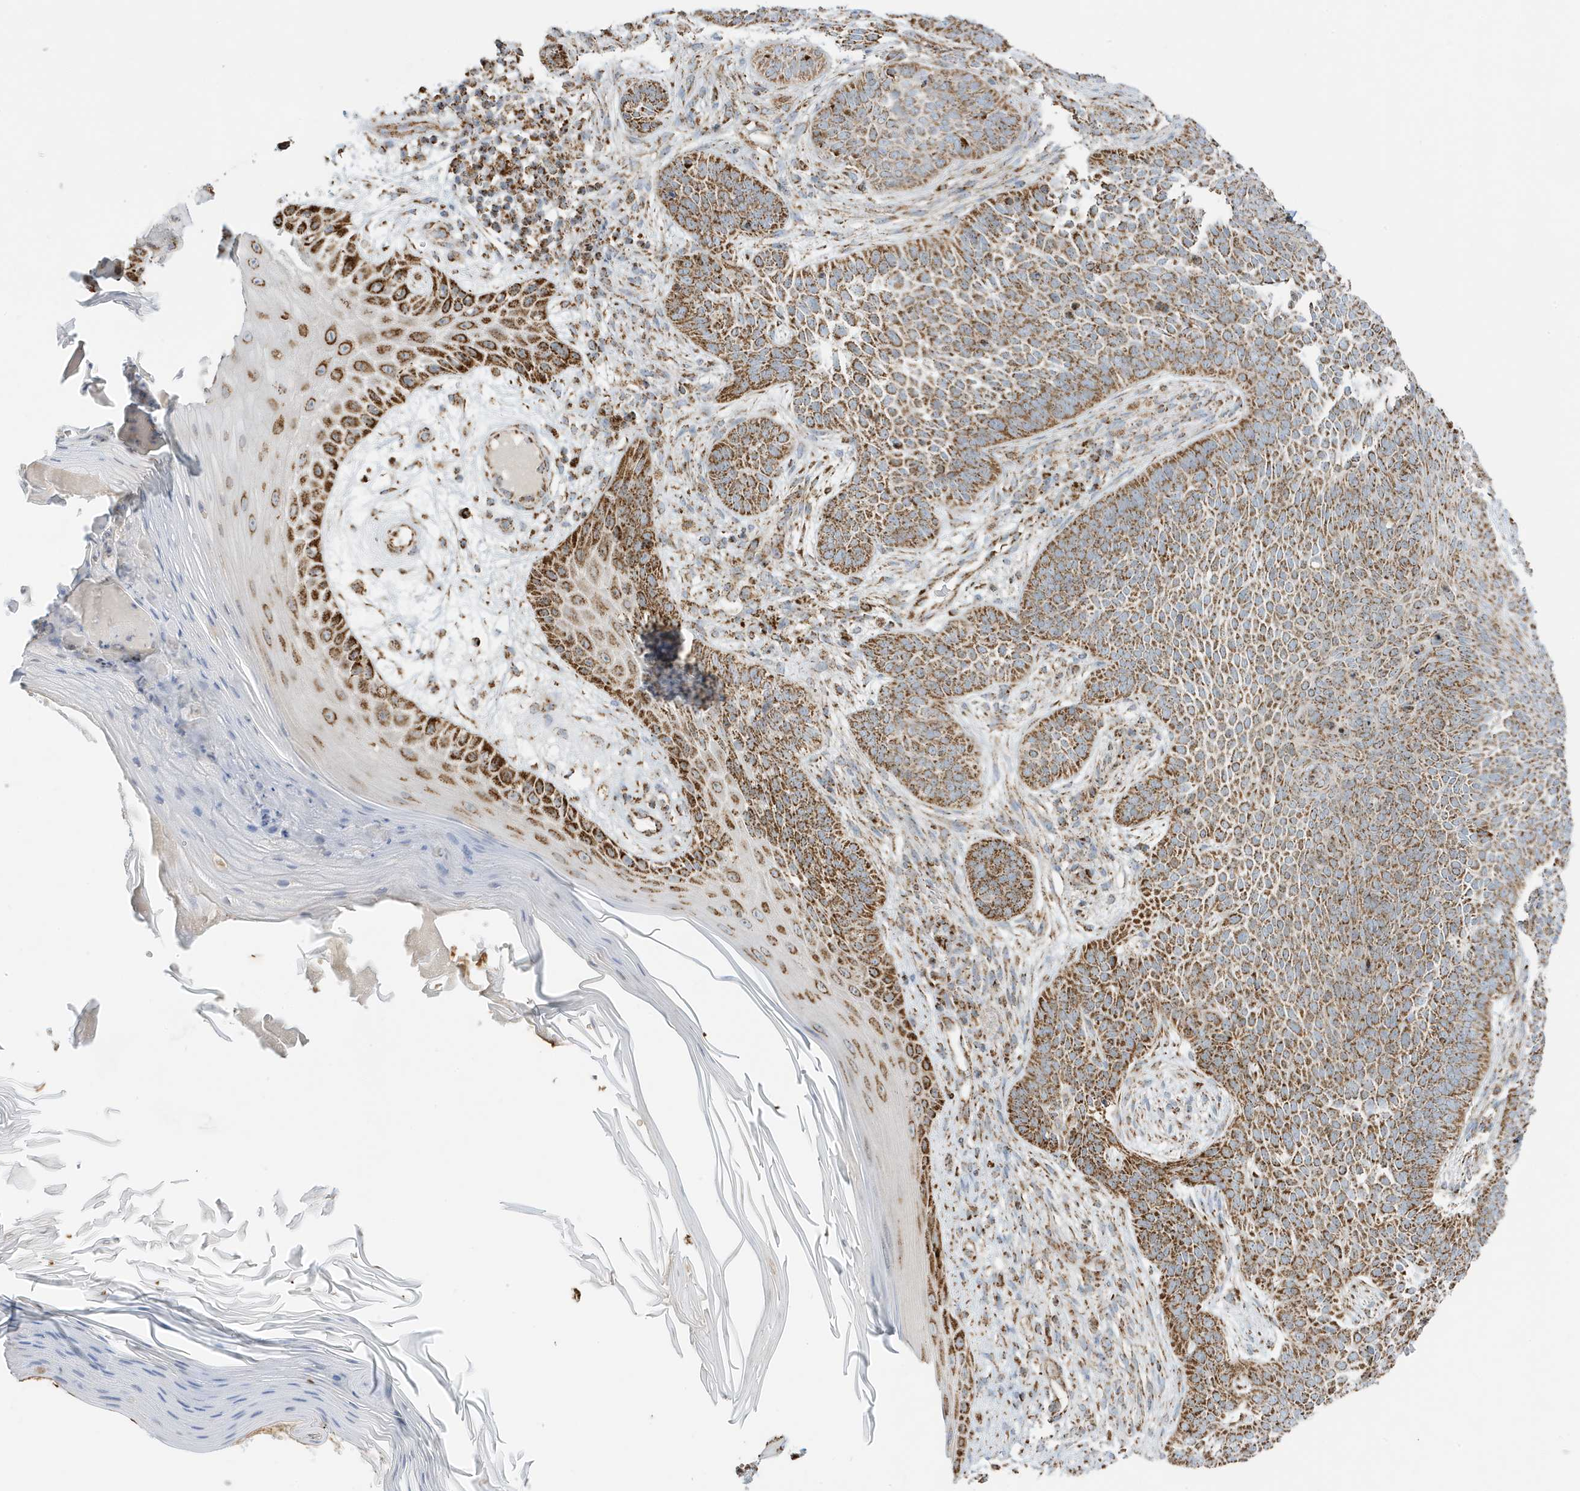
{"staining": {"intensity": "moderate", "quantity": ">75%", "location": "cytoplasmic/membranous"}, "tissue": "skin cancer", "cell_type": "Tumor cells", "image_type": "cancer", "snomed": [{"axis": "morphology", "description": "Basal cell carcinoma"}, {"axis": "topography", "description": "Skin"}], "caption": "Human skin basal cell carcinoma stained with a brown dye demonstrates moderate cytoplasmic/membranous positive positivity in approximately >75% of tumor cells.", "gene": "ATP5ME", "patient": {"sex": "male", "age": 85}}